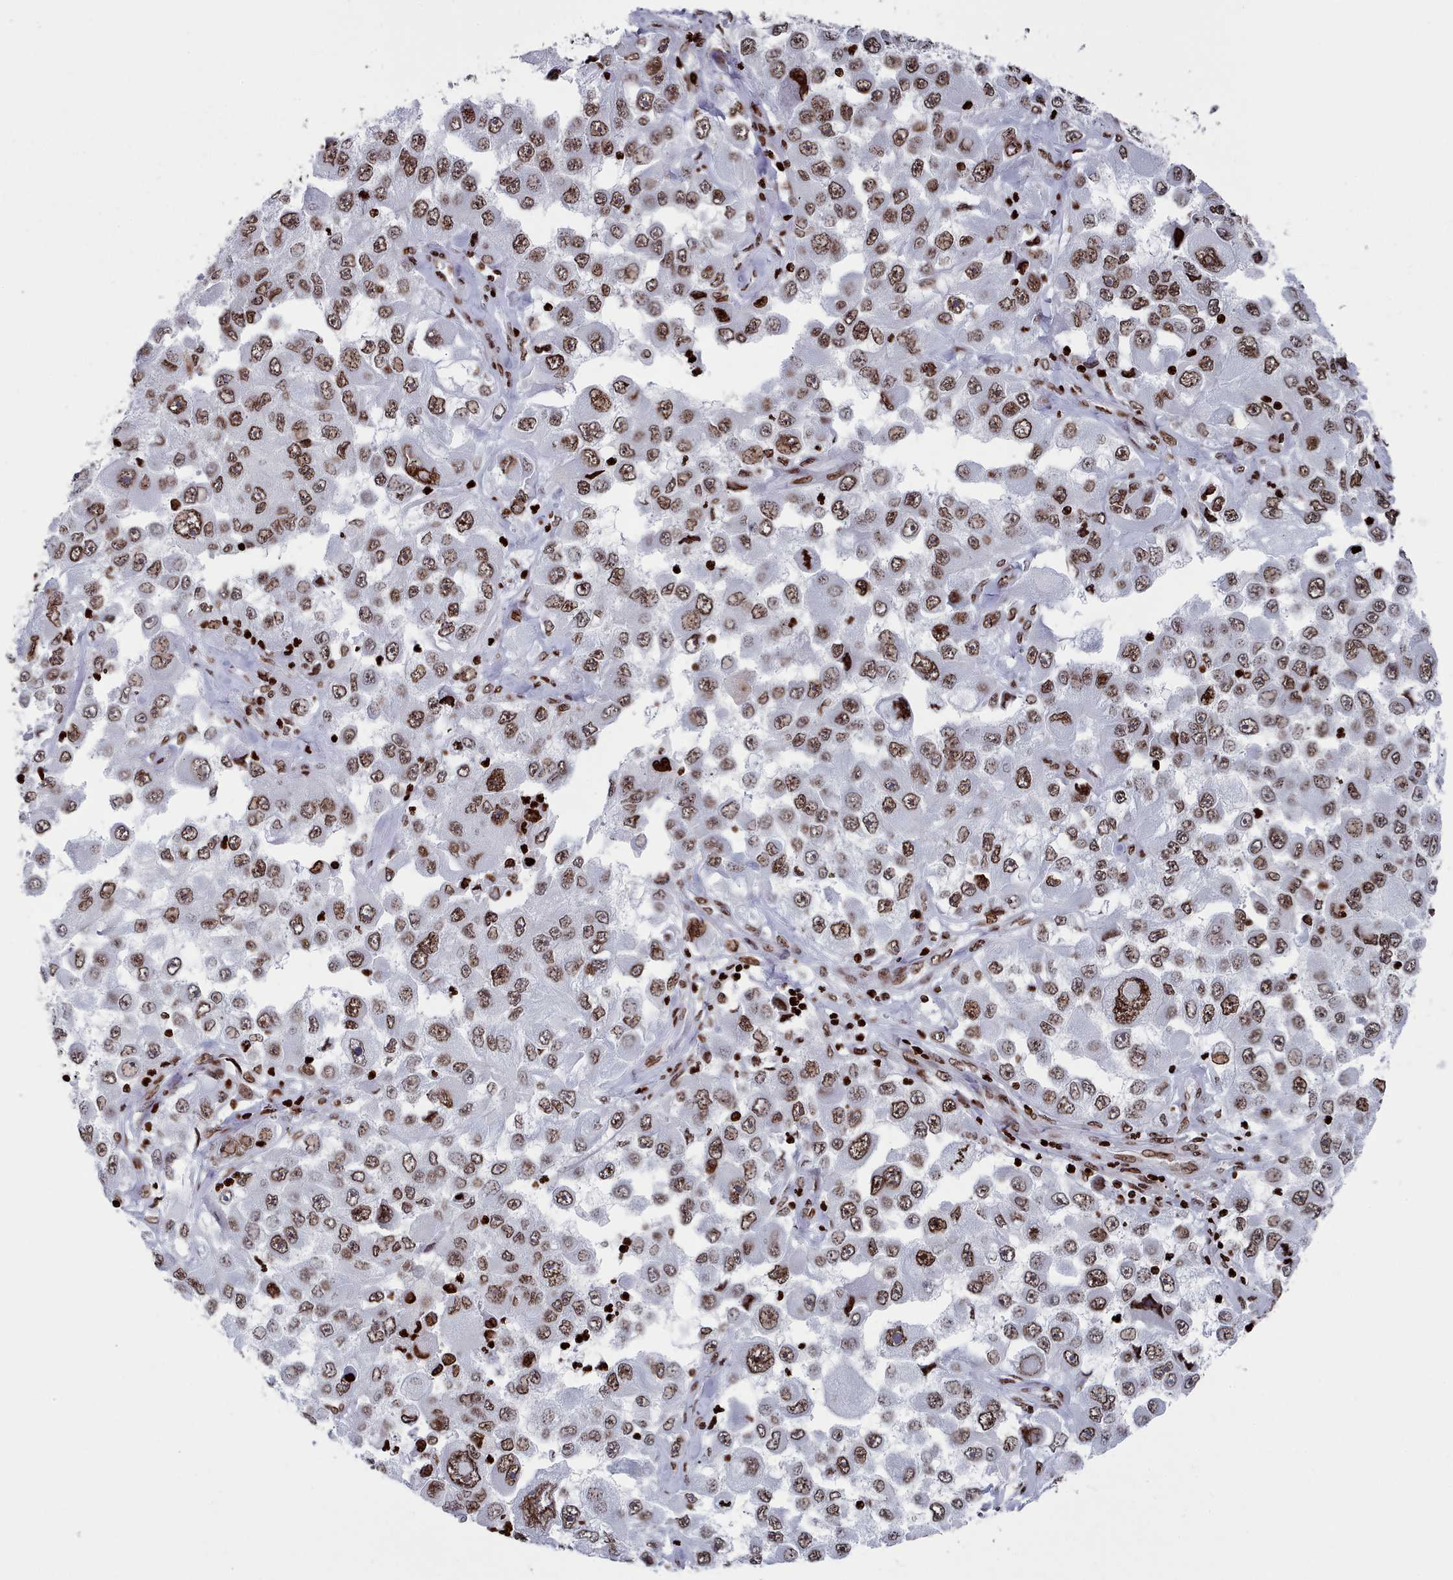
{"staining": {"intensity": "moderate", "quantity": ">75%", "location": "nuclear"}, "tissue": "melanoma", "cell_type": "Tumor cells", "image_type": "cancer", "snomed": [{"axis": "morphology", "description": "Malignant melanoma, Metastatic site"}, {"axis": "topography", "description": "Lymph node"}], "caption": "Malignant melanoma (metastatic site) stained with DAB immunohistochemistry (IHC) demonstrates medium levels of moderate nuclear expression in about >75% of tumor cells.", "gene": "PCDHB12", "patient": {"sex": "male", "age": 62}}